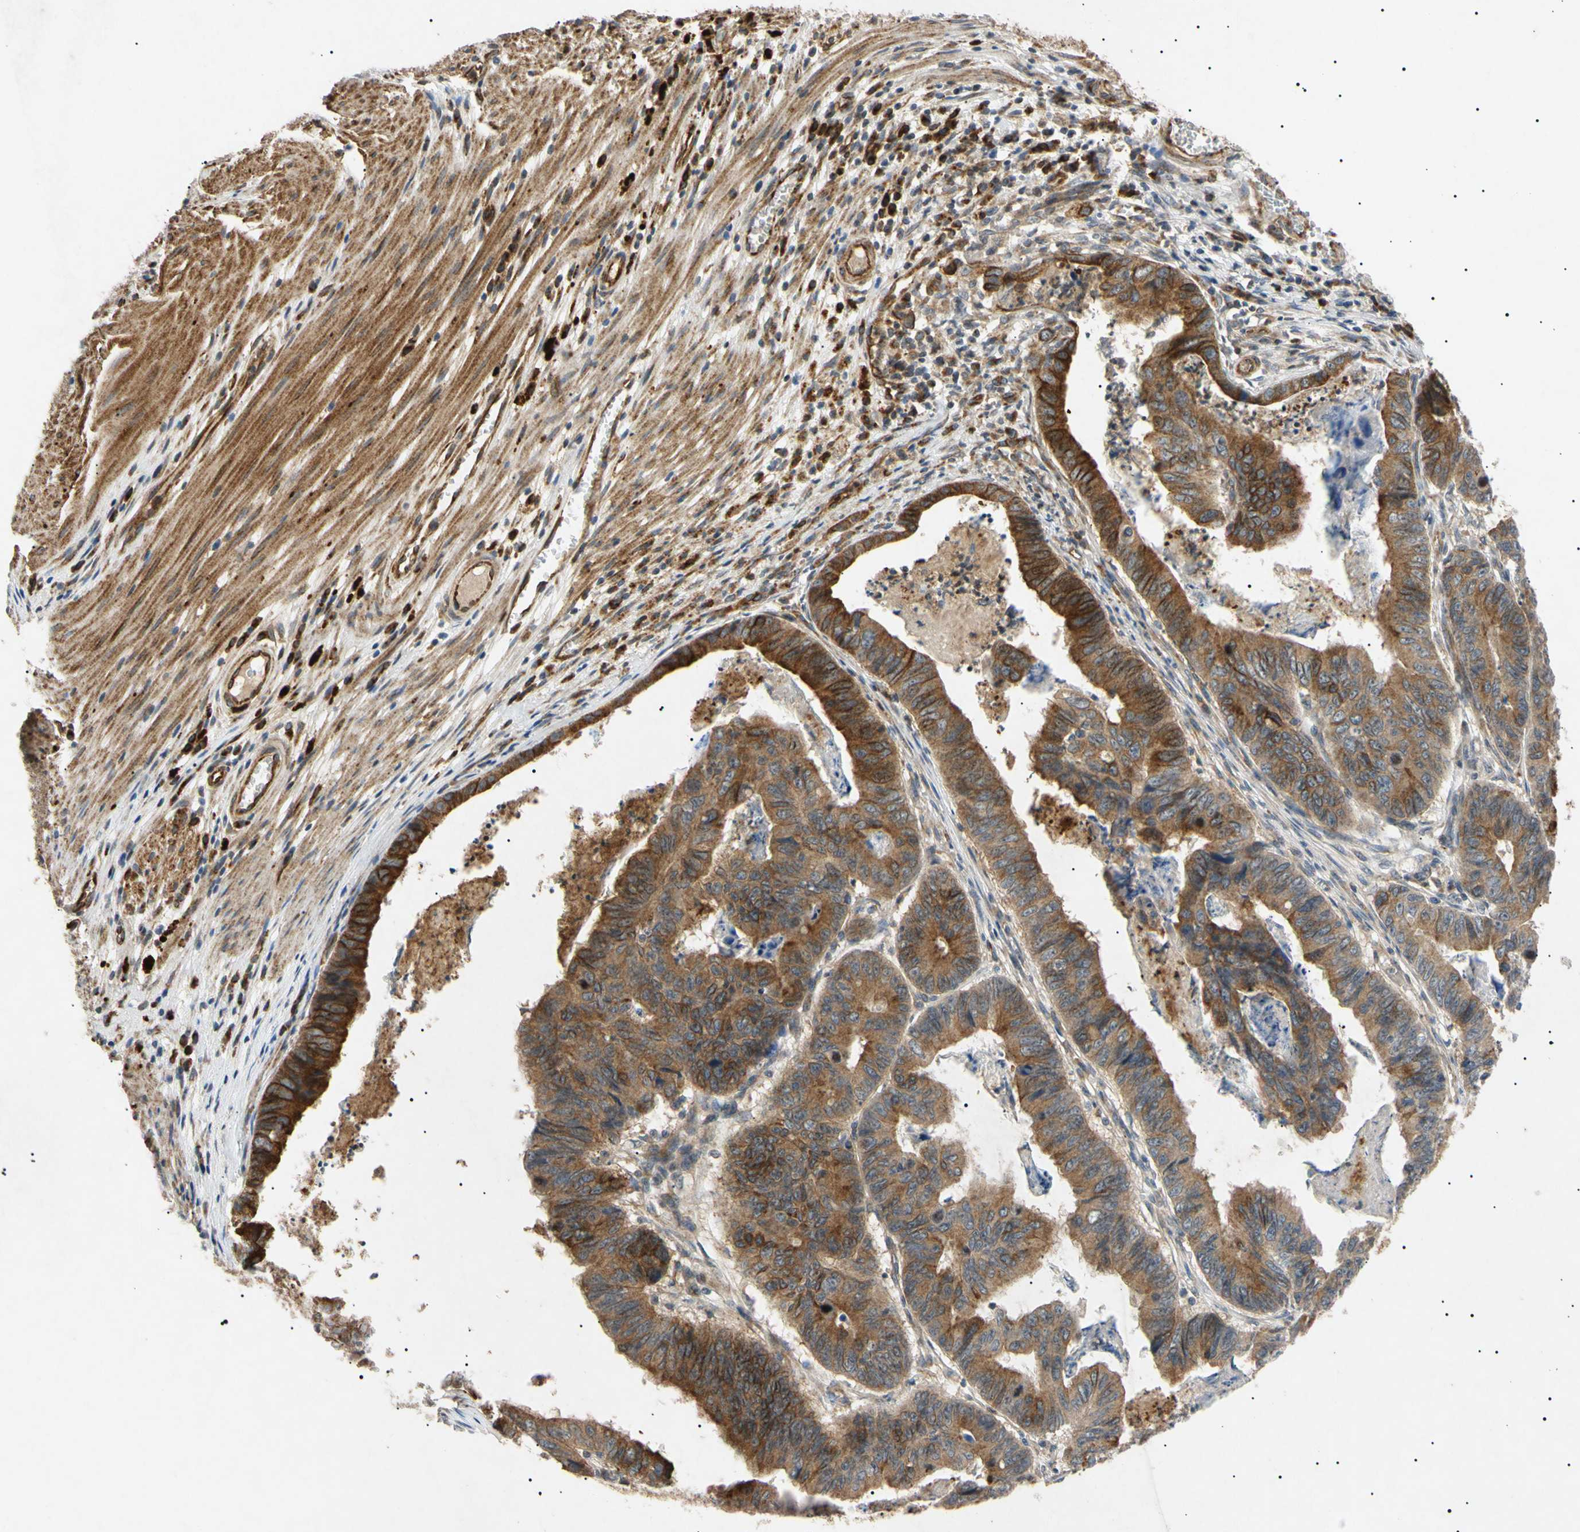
{"staining": {"intensity": "moderate", "quantity": "25%-75%", "location": "cytoplasmic/membranous"}, "tissue": "stomach cancer", "cell_type": "Tumor cells", "image_type": "cancer", "snomed": [{"axis": "morphology", "description": "Adenocarcinoma, NOS"}, {"axis": "topography", "description": "Stomach, lower"}], "caption": "This is a photomicrograph of immunohistochemistry staining of adenocarcinoma (stomach), which shows moderate expression in the cytoplasmic/membranous of tumor cells.", "gene": "TUBB4A", "patient": {"sex": "male", "age": 77}}